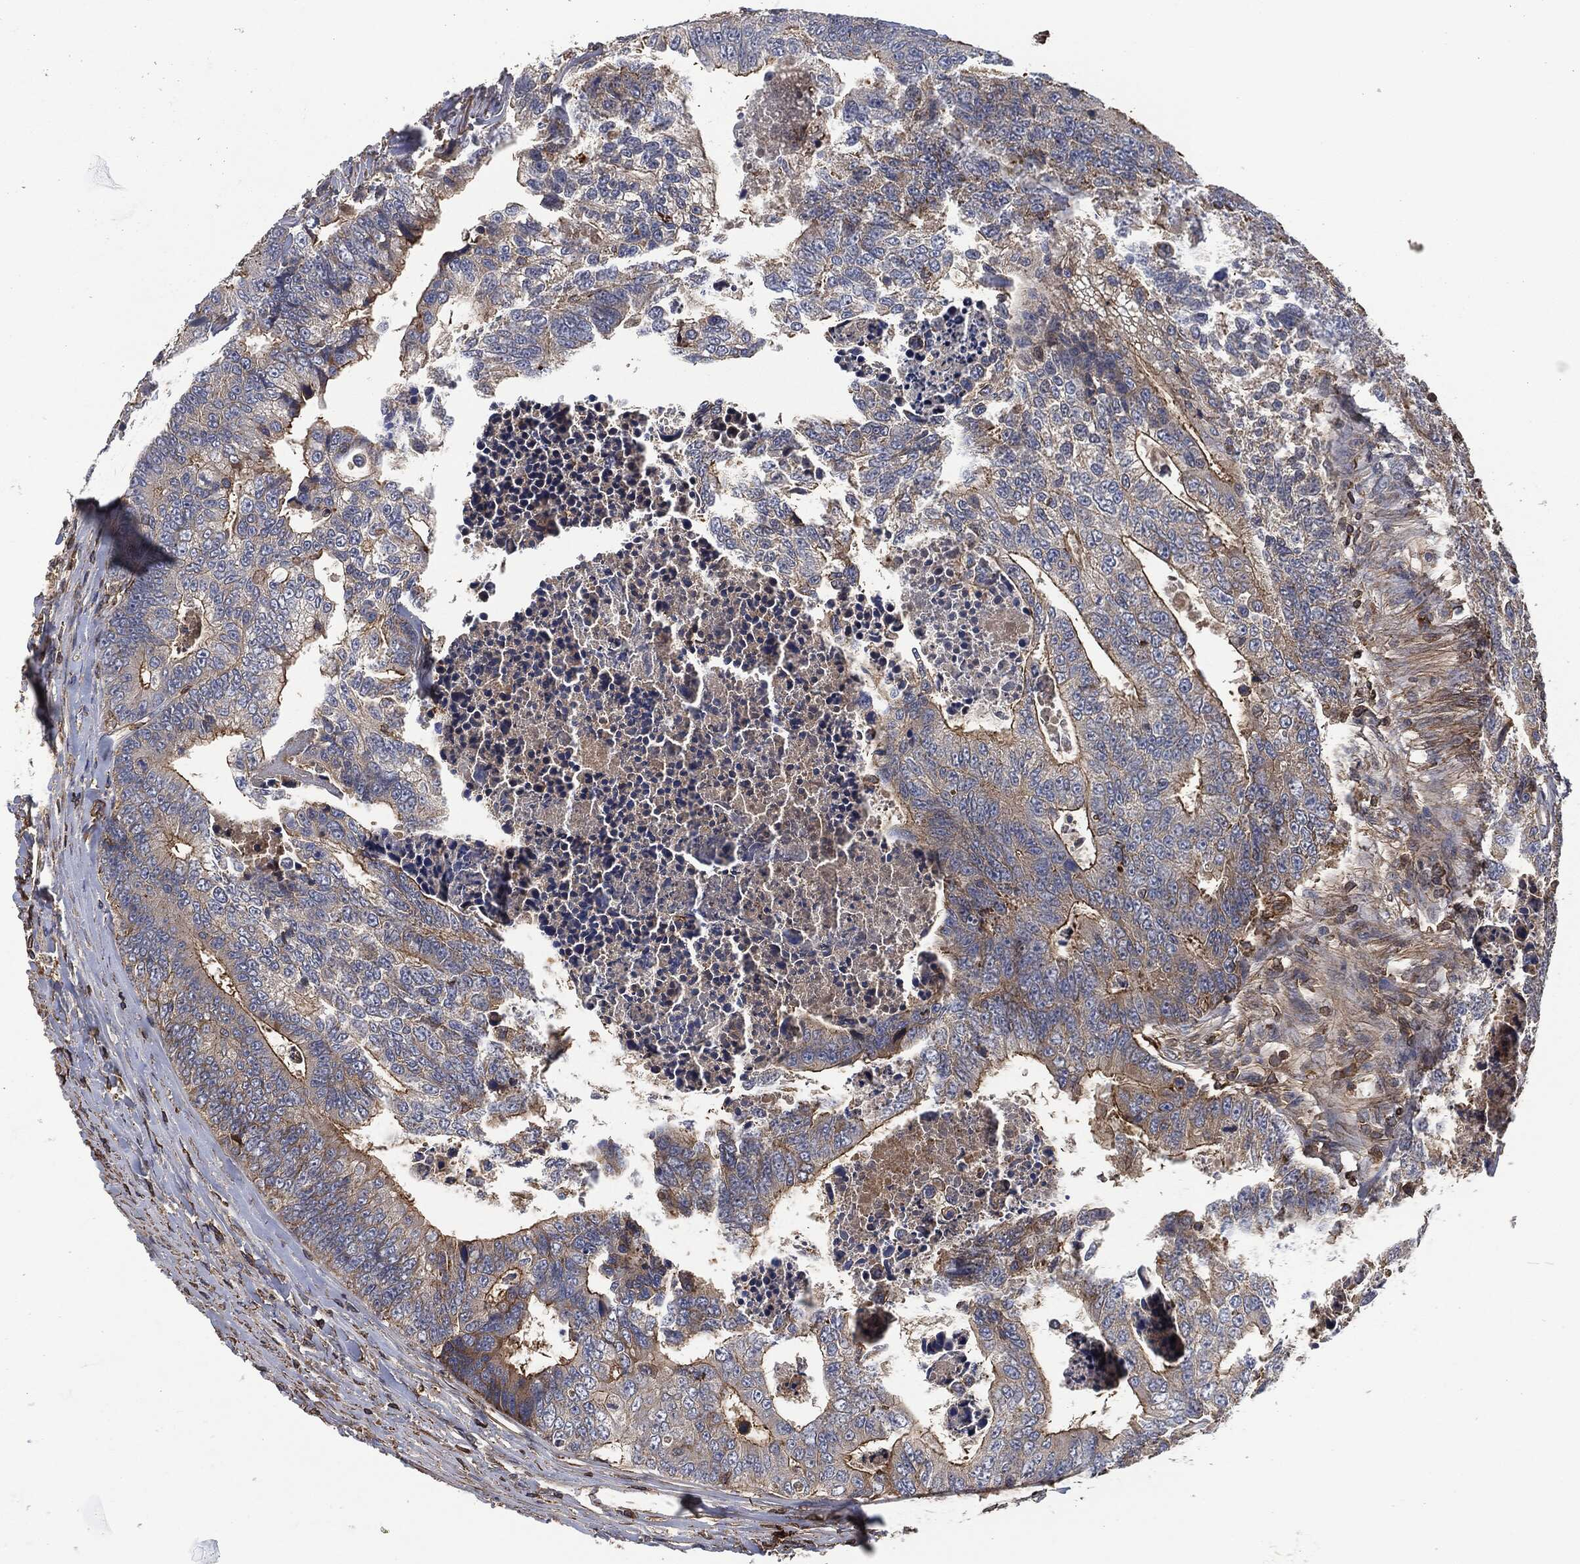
{"staining": {"intensity": "strong", "quantity": "<25%", "location": "cytoplasmic/membranous"}, "tissue": "colorectal cancer", "cell_type": "Tumor cells", "image_type": "cancer", "snomed": [{"axis": "morphology", "description": "Adenocarcinoma, NOS"}, {"axis": "topography", "description": "Colon"}], "caption": "Tumor cells reveal medium levels of strong cytoplasmic/membranous staining in about <25% of cells in adenocarcinoma (colorectal).", "gene": "LGALS9", "patient": {"sex": "female", "age": 72}}